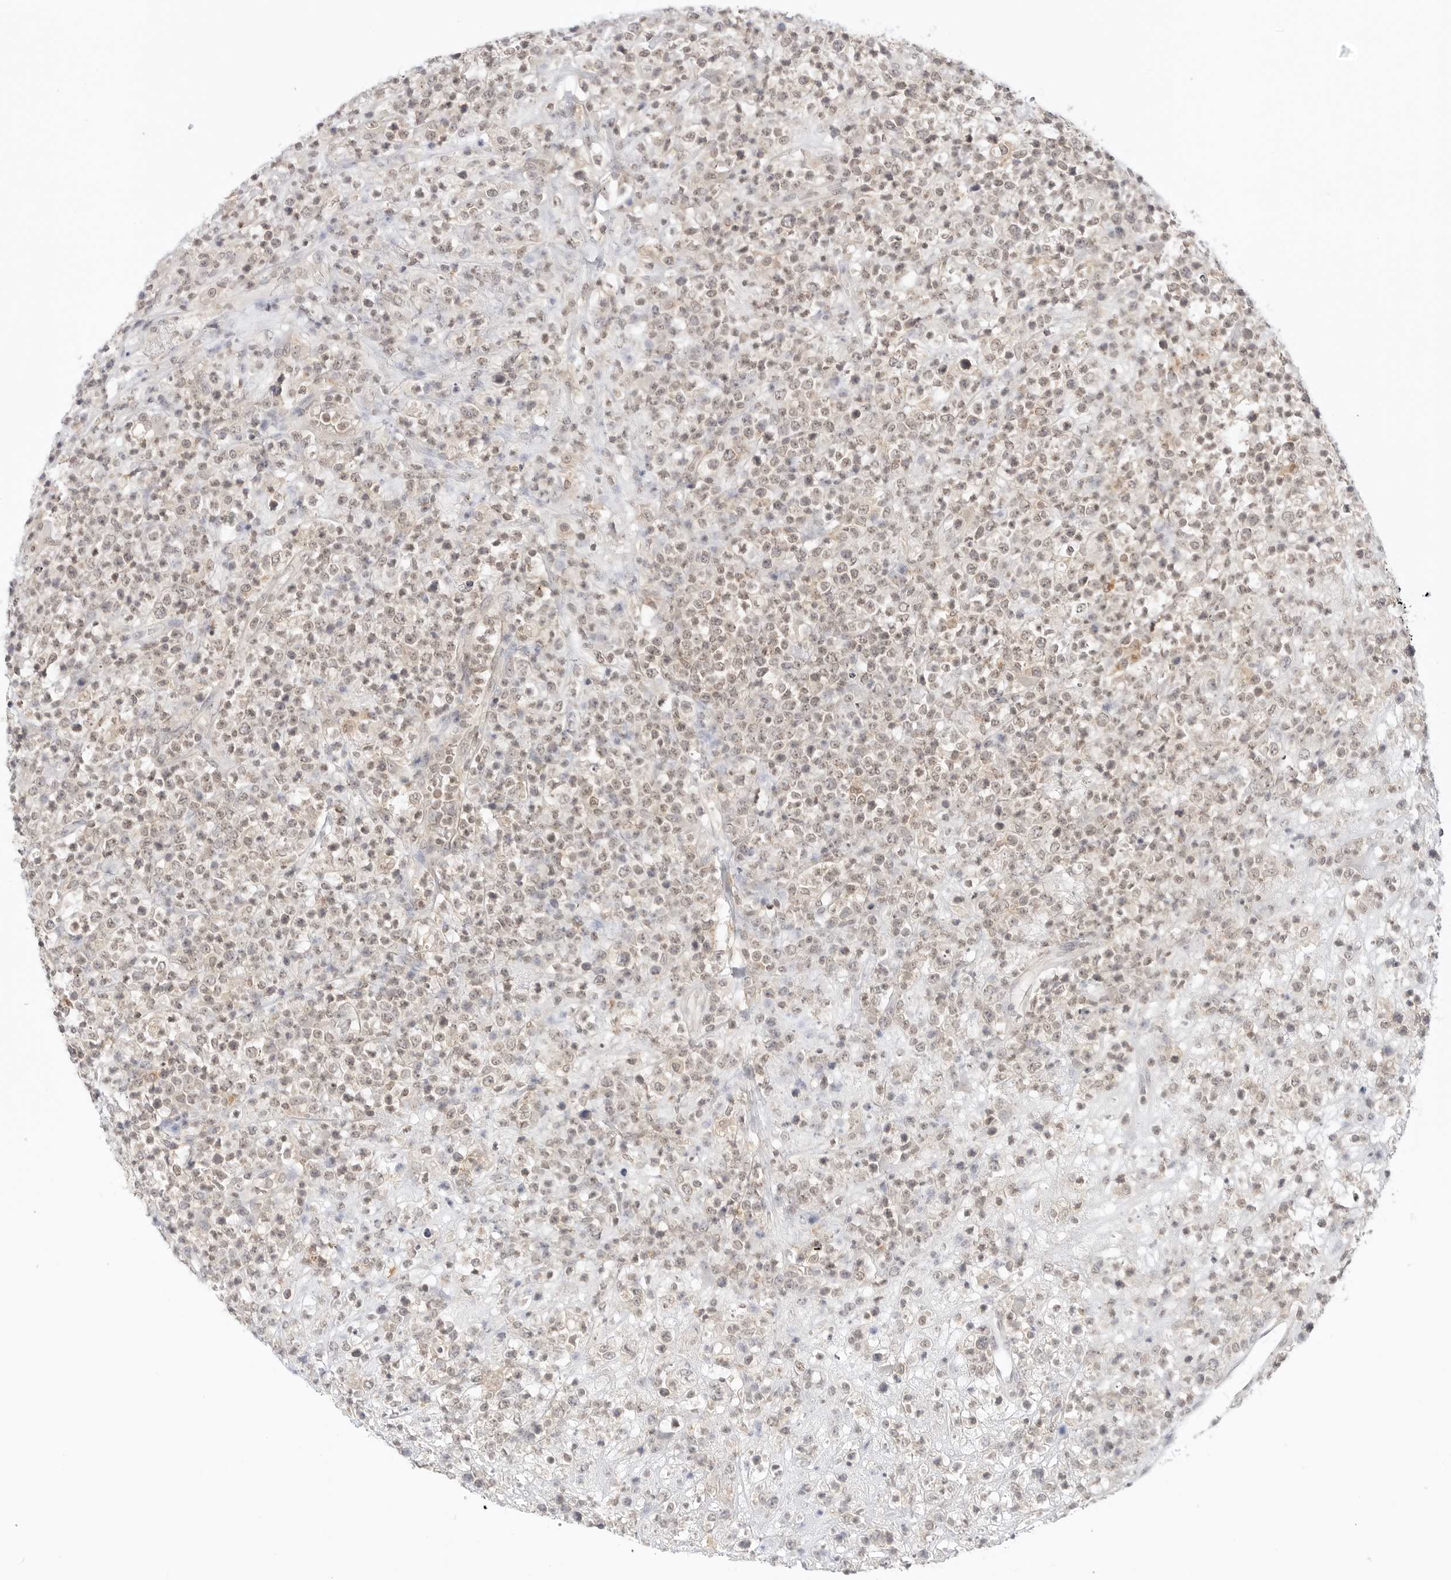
{"staining": {"intensity": "weak", "quantity": "<25%", "location": "nuclear"}, "tissue": "lymphoma", "cell_type": "Tumor cells", "image_type": "cancer", "snomed": [{"axis": "morphology", "description": "Malignant lymphoma, non-Hodgkin's type, High grade"}, {"axis": "topography", "description": "Colon"}], "caption": "Immunohistochemistry (IHC) photomicrograph of human lymphoma stained for a protein (brown), which reveals no expression in tumor cells. (Stains: DAB (3,3'-diaminobenzidine) immunohistochemistry (IHC) with hematoxylin counter stain, Microscopy: brightfield microscopy at high magnification).", "gene": "EPHA1", "patient": {"sex": "female", "age": 53}}